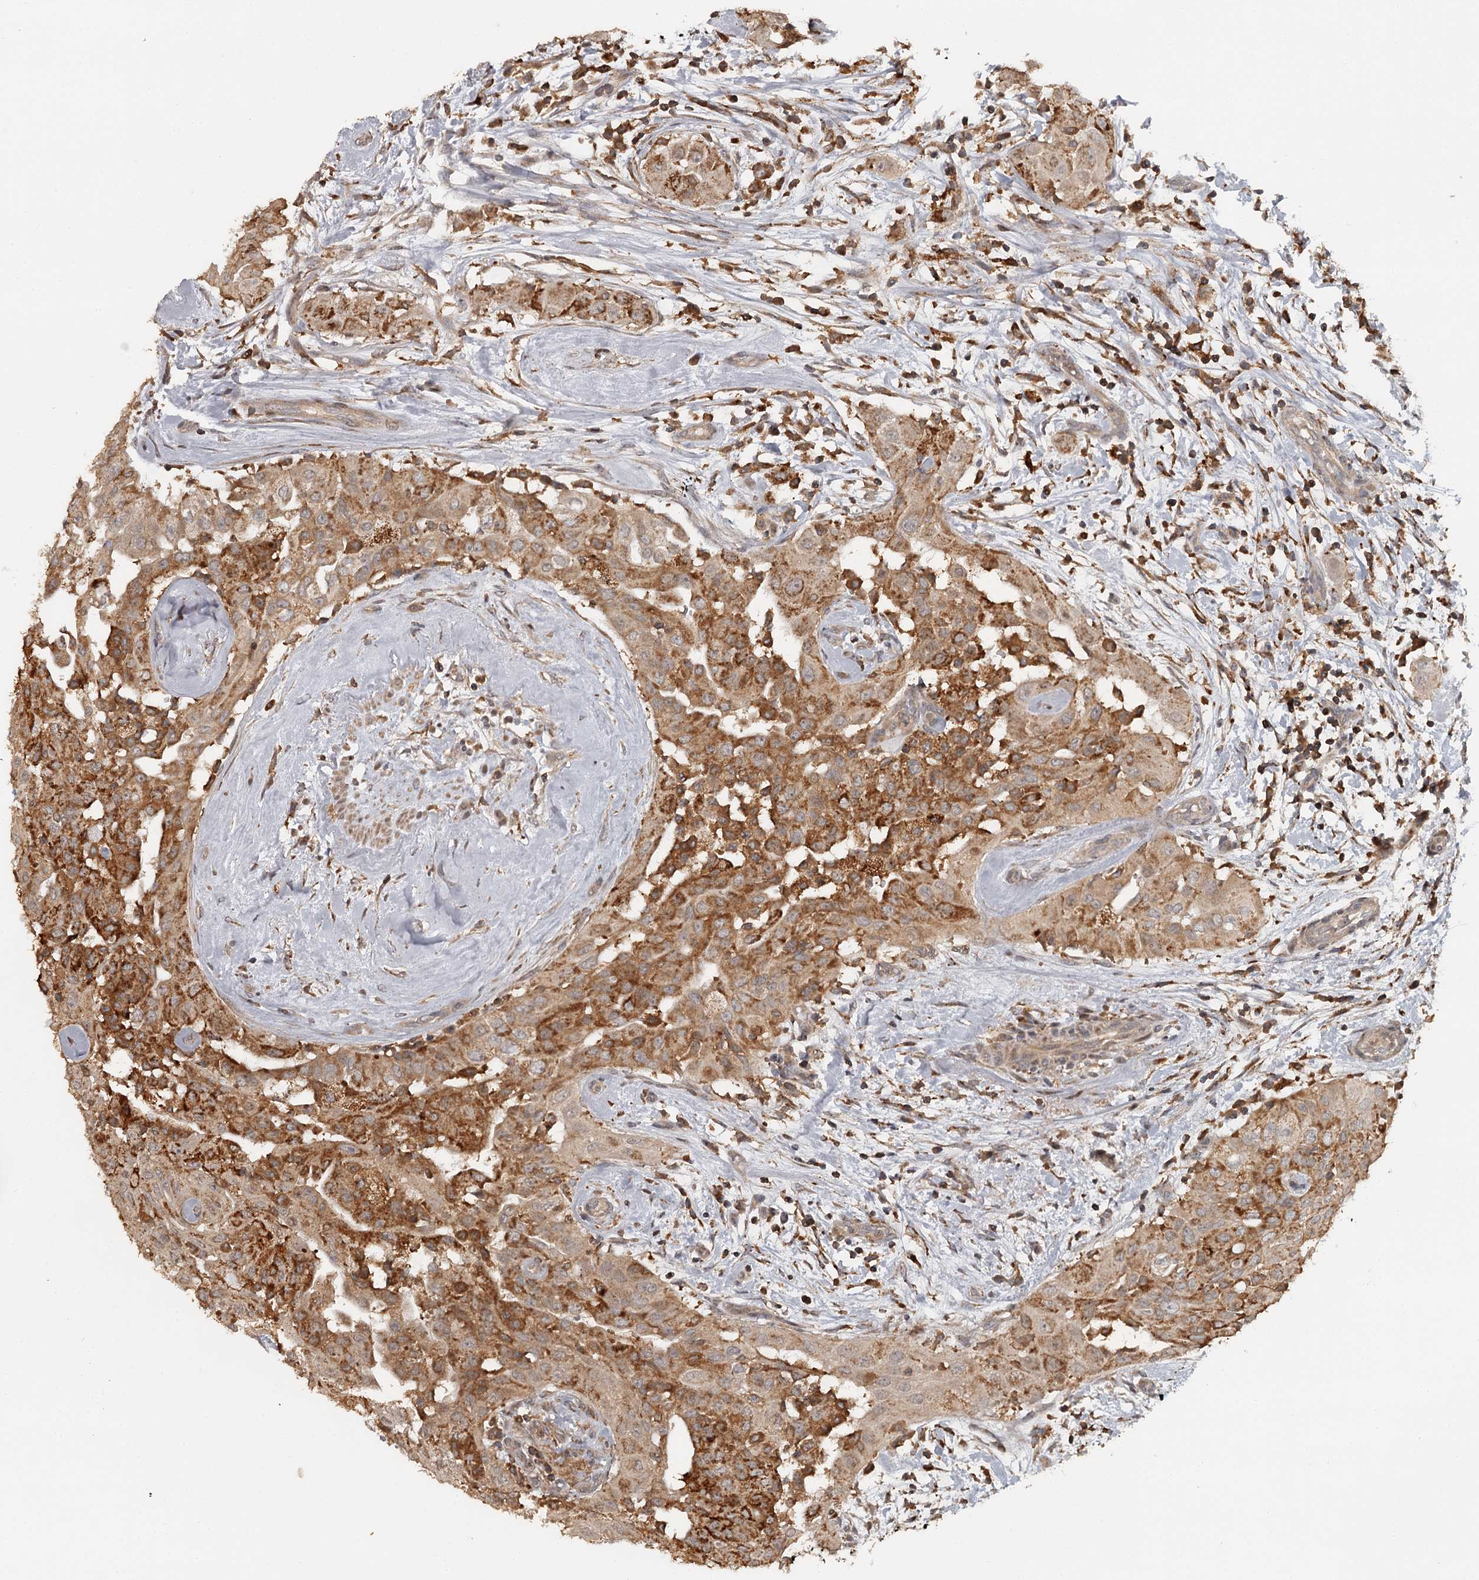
{"staining": {"intensity": "moderate", "quantity": ">75%", "location": "cytoplasmic/membranous"}, "tissue": "thyroid cancer", "cell_type": "Tumor cells", "image_type": "cancer", "snomed": [{"axis": "morphology", "description": "Papillary adenocarcinoma, NOS"}, {"axis": "topography", "description": "Thyroid gland"}], "caption": "Immunohistochemical staining of thyroid cancer (papillary adenocarcinoma) demonstrates medium levels of moderate cytoplasmic/membranous protein expression in about >75% of tumor cells.", "gene": "FAXC", "patient": {"sex": "female", "age": 59}}